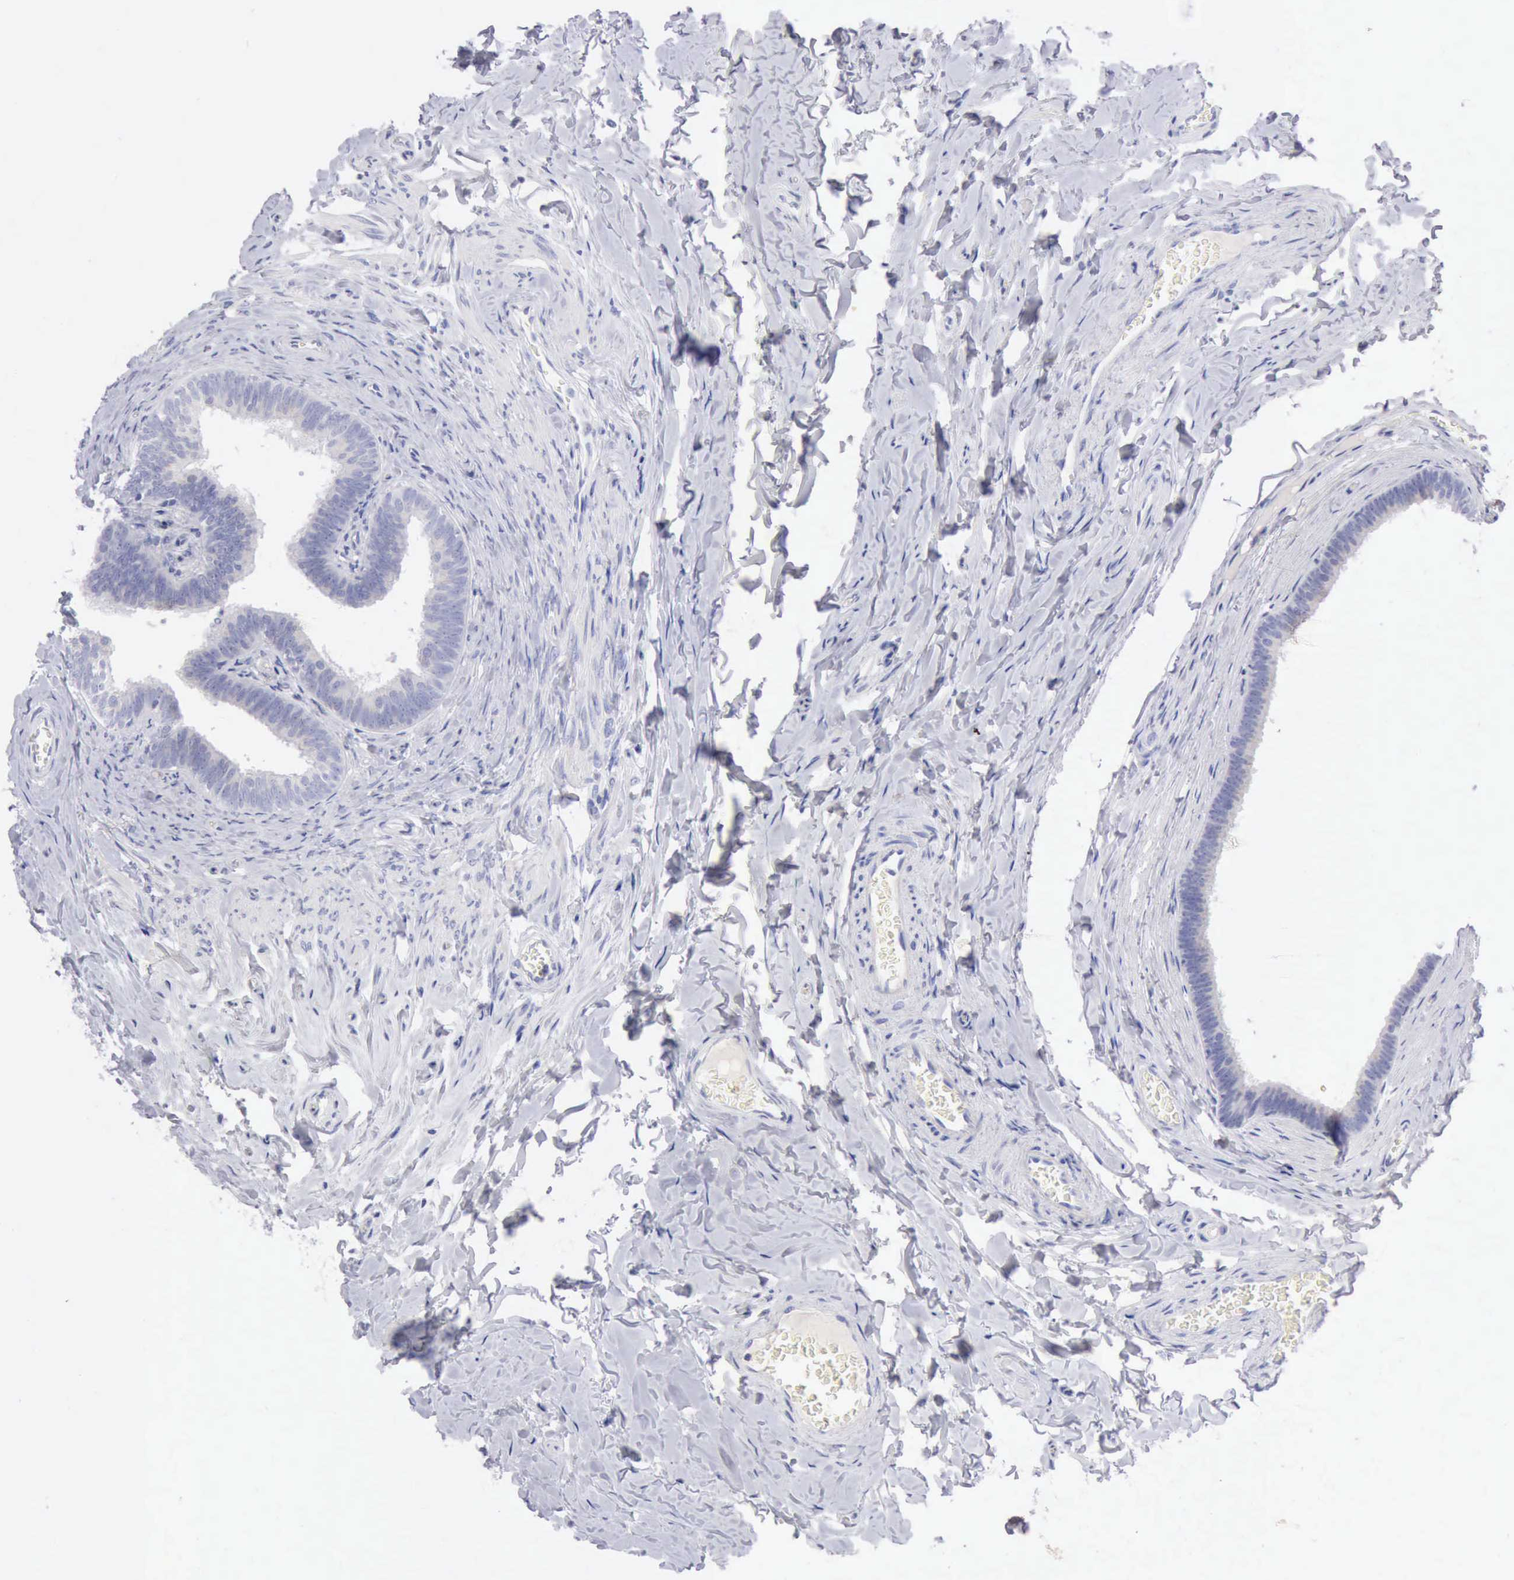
{"staining": {"intensity": "moderate", "quantity": ">75%", "location": "cytoplasmic/membranous"}, "tissue": "epididymis", "cell_type": "Glandular cells", "image_type": "normal", "snomed": [{"axis": "morphology", "description": "Normal tissue, NOS"}, {"axis": "topography", "description": "Epididymis"}], "caption": "The histopathology image reveals immunohistochemical staining of unremarkable epididymis. There is moderate cytoplasmic/membranous positivity is seen in about >75% of glandular cells.", "gene": "ANGEL1", "patient": {"sex": "male", "age": 26}}